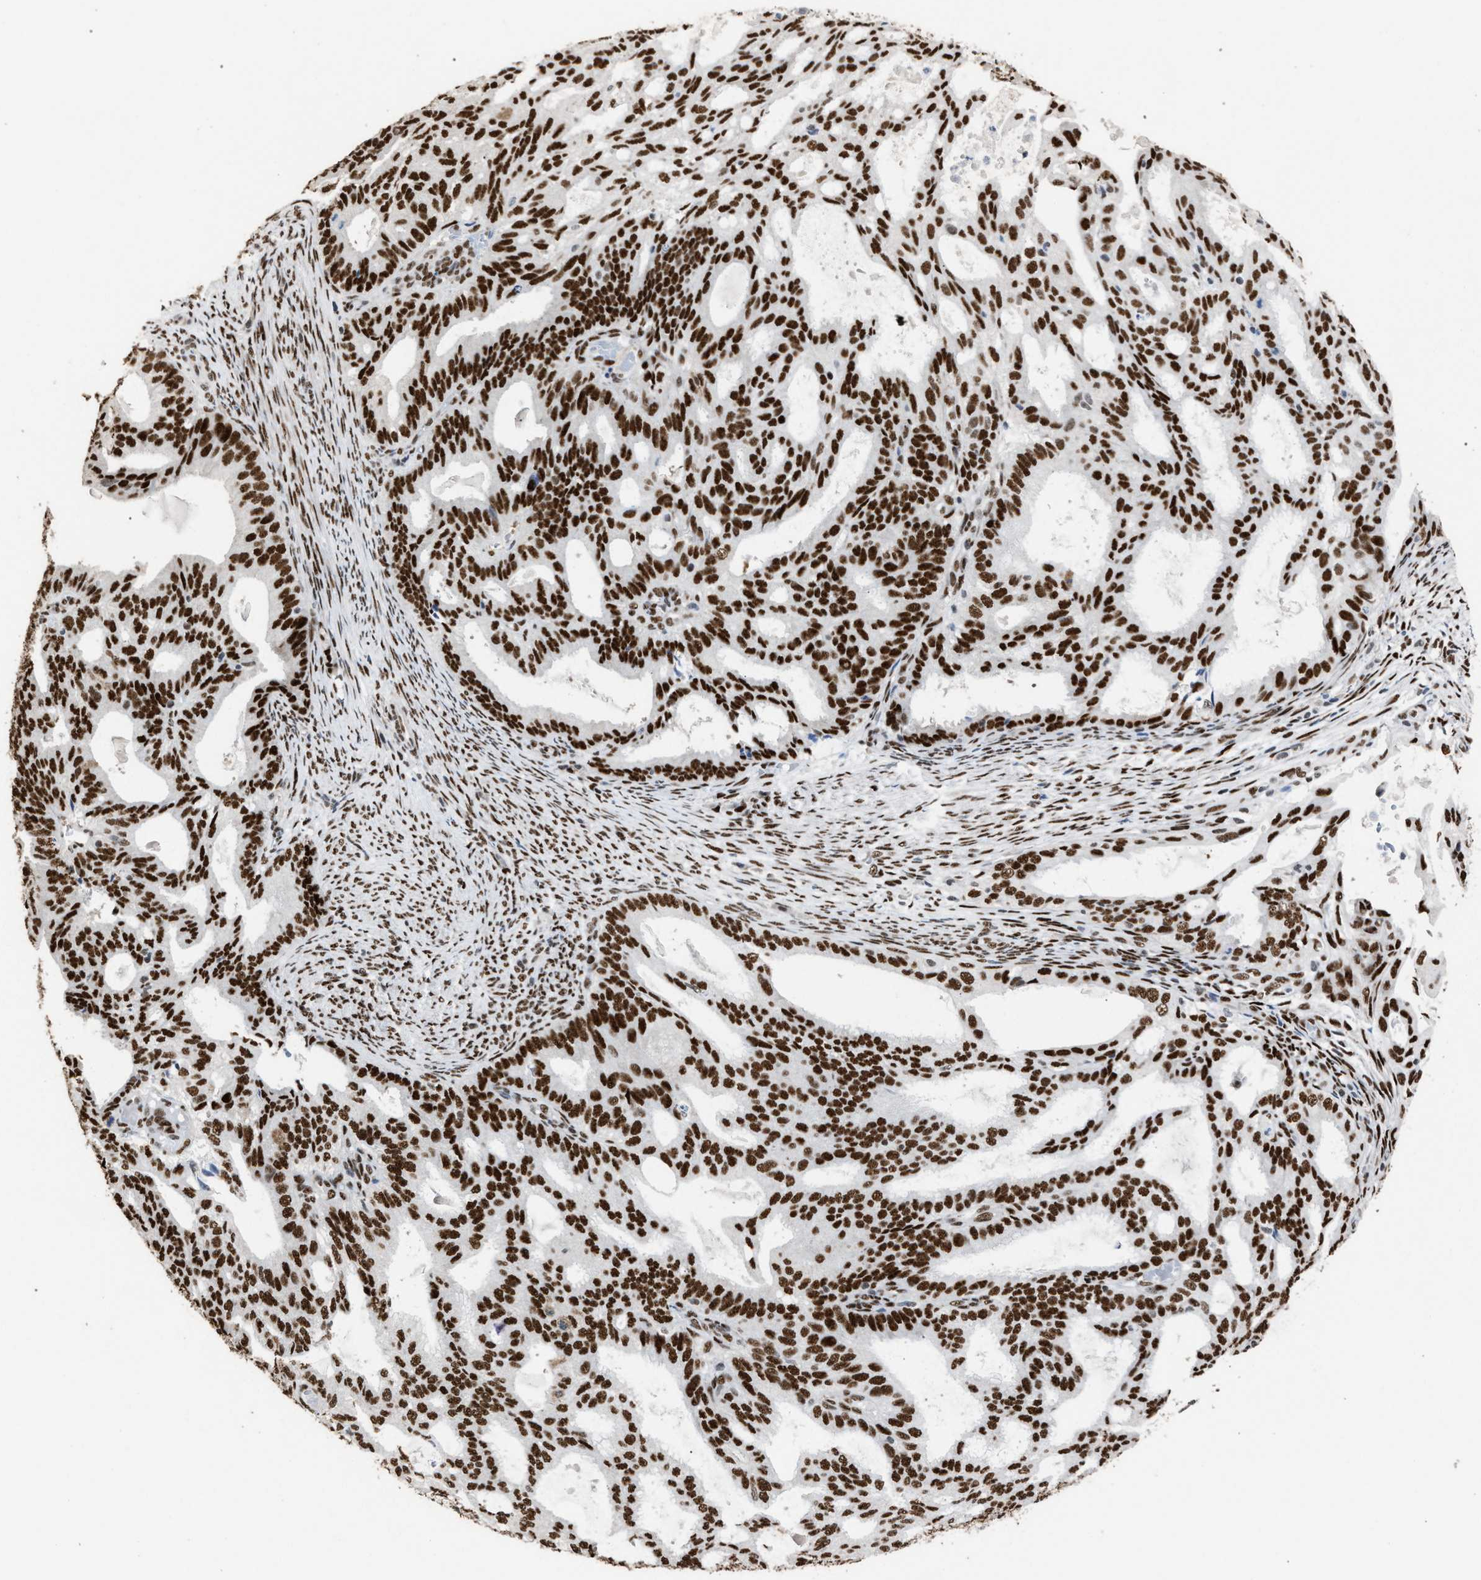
{"staining": {"intensity": "strong", "quantity": ">75%", "location": "nuclear"}, "tissue": "endometrial cancer", "cell_type": "Tumor cells", "image_type": "cancer", "snomed": [{"axis": "morphology", "description": "Adenocarcinoma, NOS"}, {"axis": "topography", "description": "Endometrium"}], "caption": "Immunohistochemistry histopathology image of human endometrial cancer (adenocarcinoma) stained for a protein (brown), which exhibits high levels of strong nuclear staining in about >75% of tumor cells.", "gene": "TP53BP1", "patient": {"sex": "female", "age": 58}}